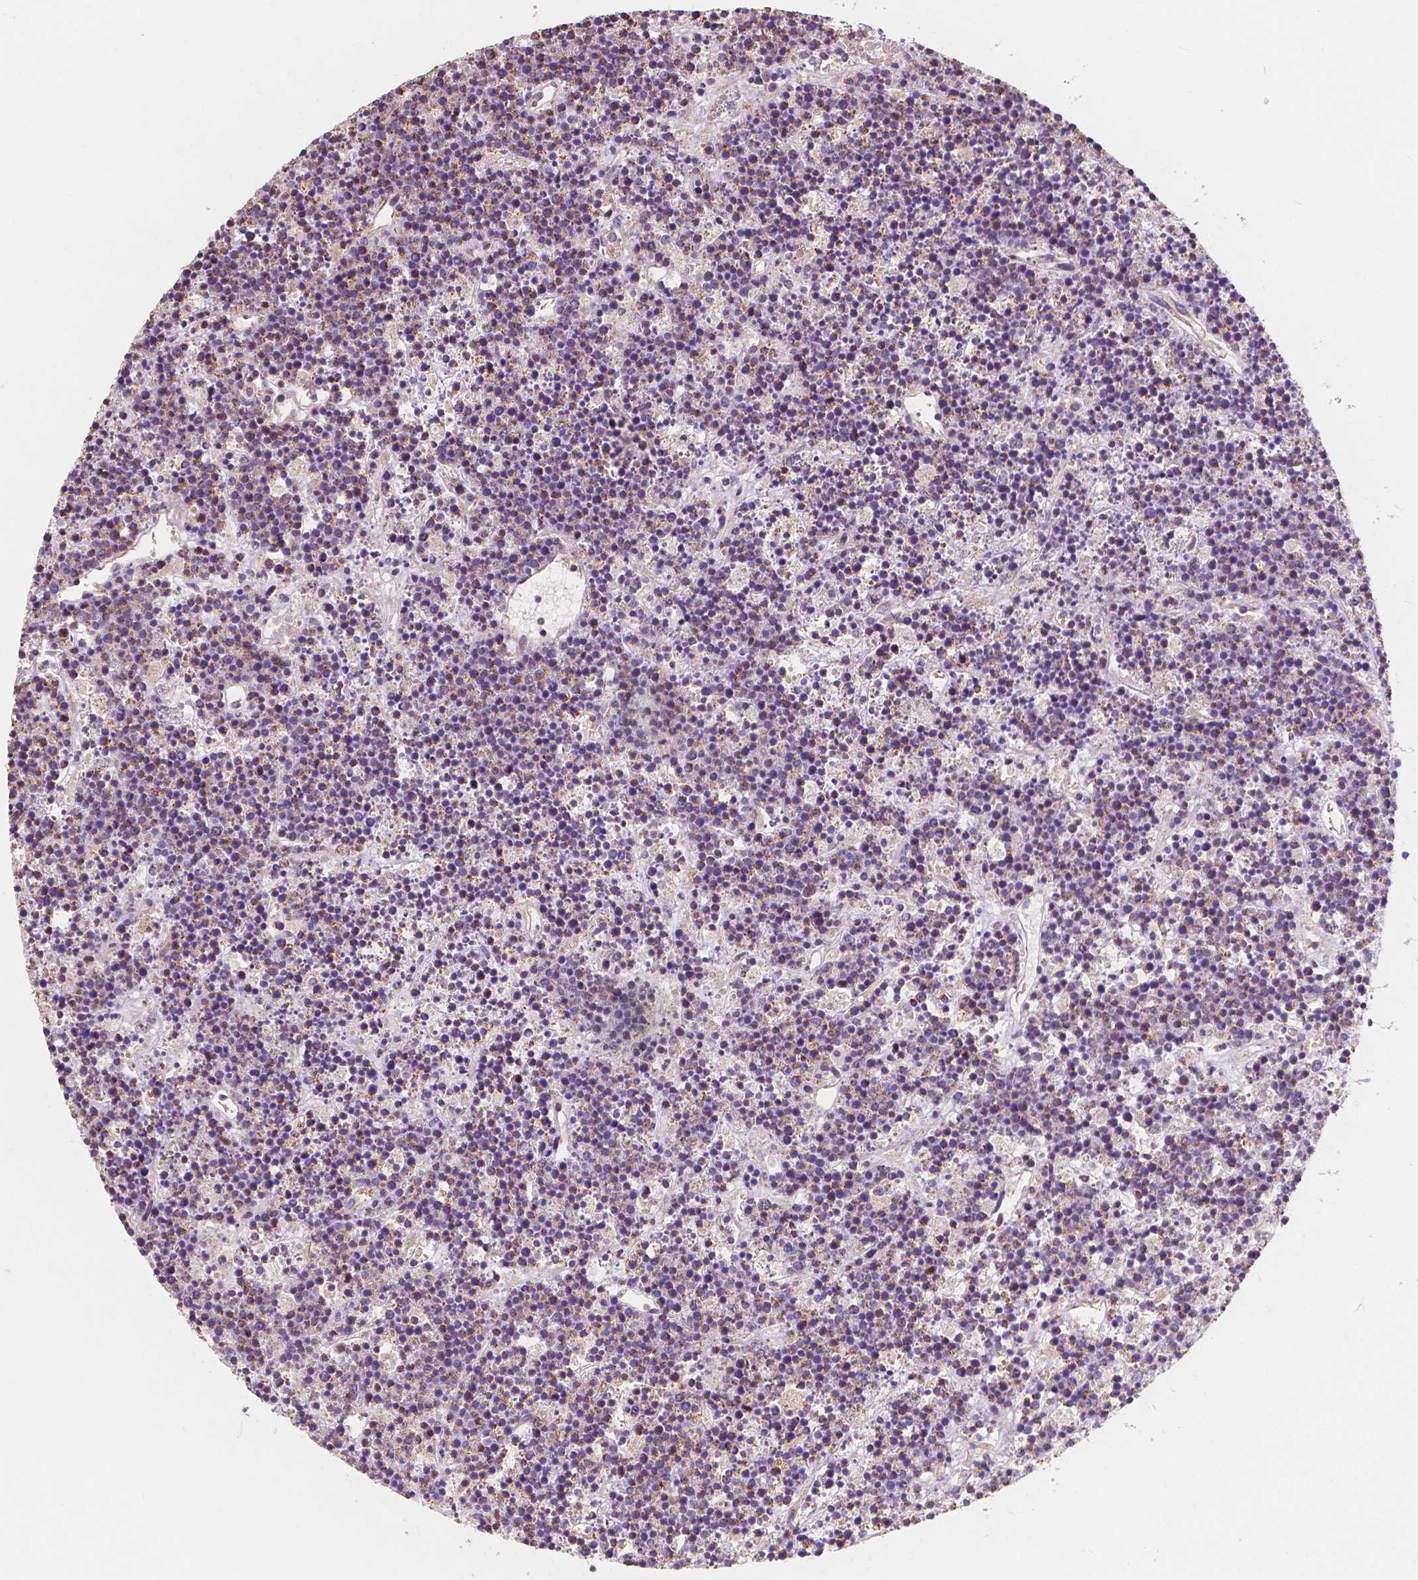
{"staining": {"intensity": "negative", "quantity": "none", "location": "none"}, "tissue": "lymphoma", "cell_type": "Tumor cells", "image_type": "cancer", "snomed": [{"axis": "morphology", "description": "Malignant lymphoma, non-Hodgkin's type, High grade"}, {"axis": "topography", "description": "Ovary"}], "caption": "High-grade malignant lymphoma, non-Hodgkin's type stained for a protein using immunohistochemistry shows no expression tumor cells.", "gene": "PEX26", "patient": {"sex": "female", "age": 56}}